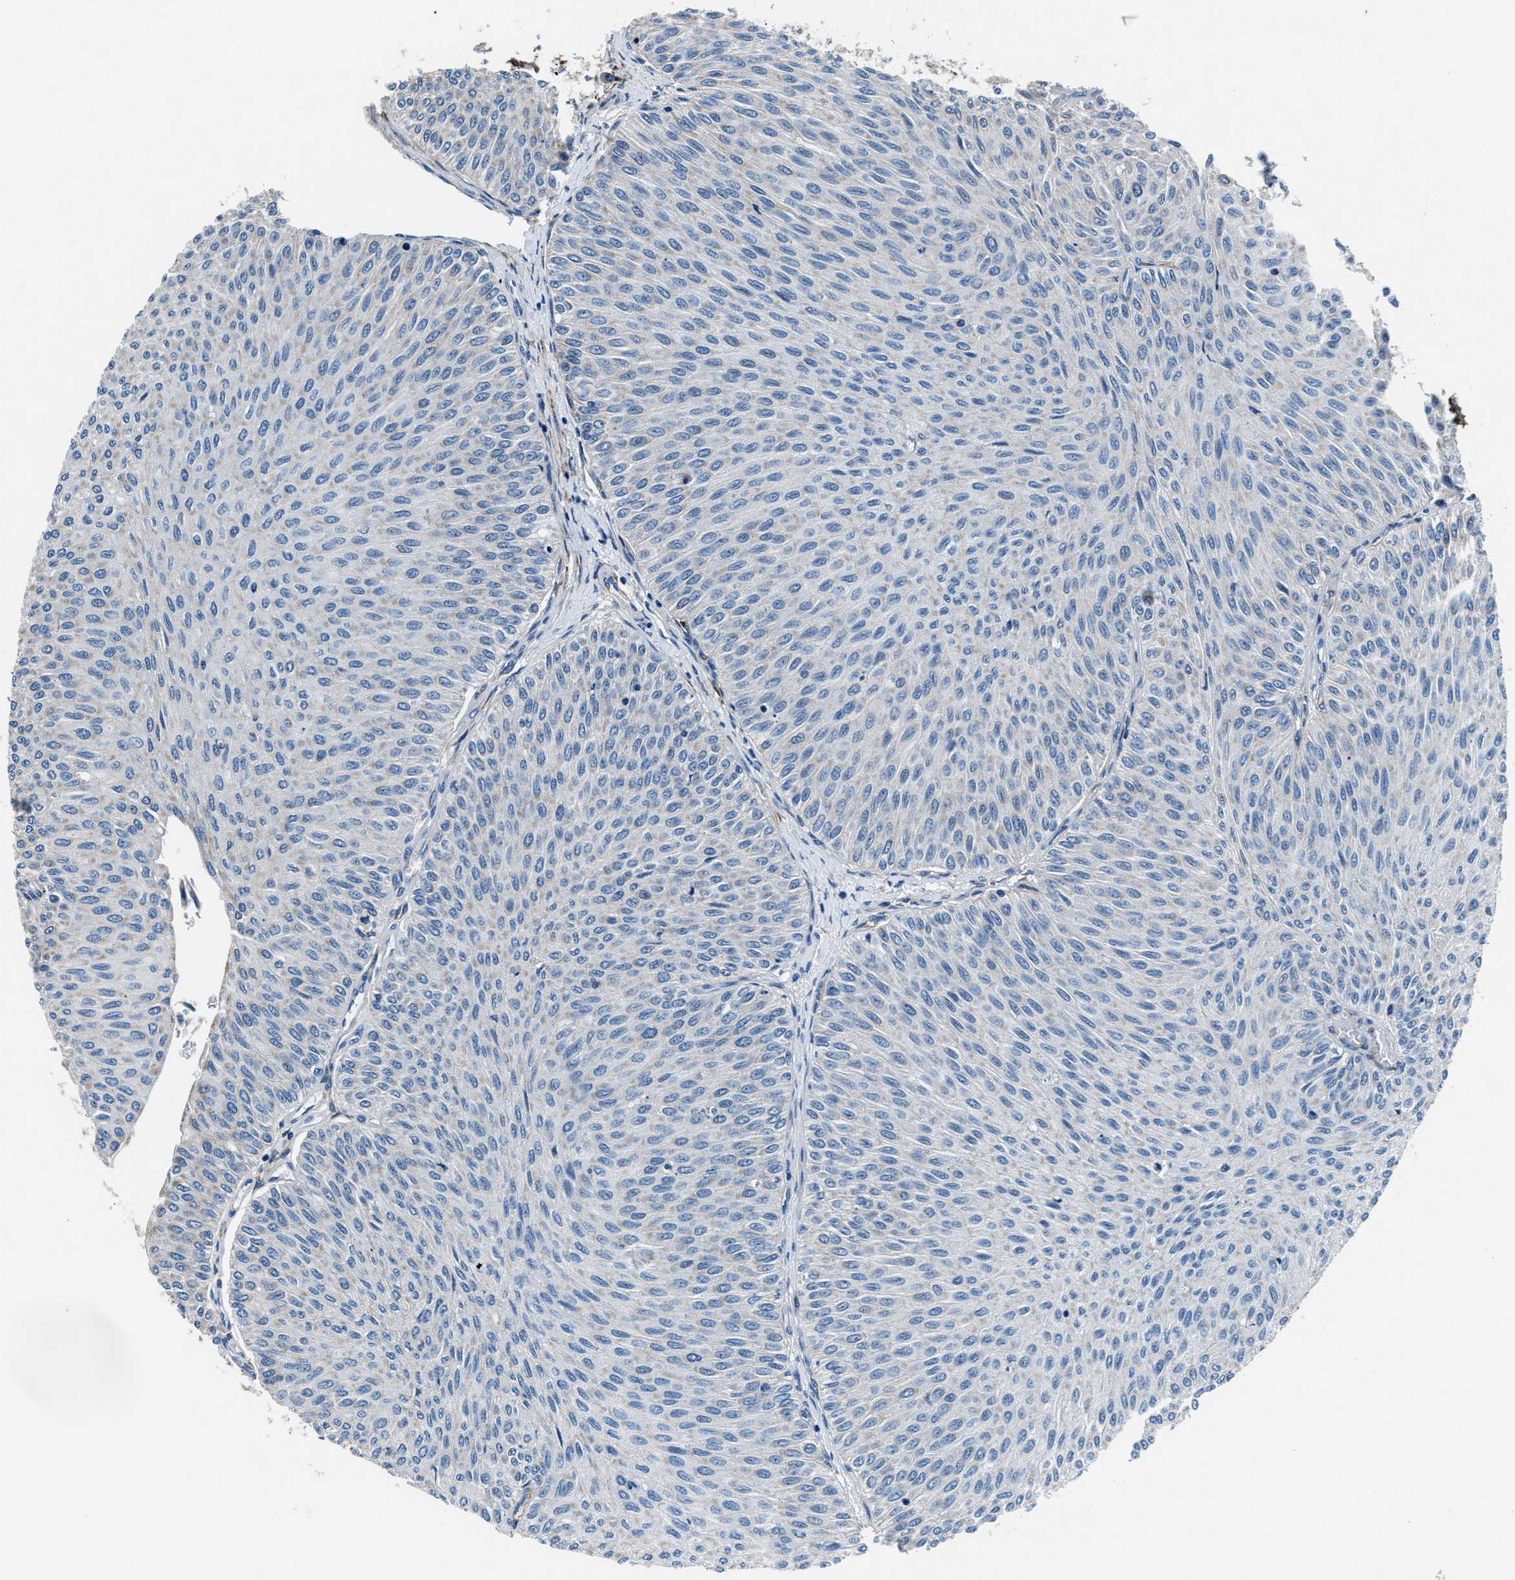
{"staining": {"intensity": "negative", "quantity": "none", "location": "none"}, "tissue": "urothelial cancer", "cell_type": "Tumor cells", "image_type": "cancer", "snomed": [{"axis": "morphology", "description": "Urothelial carcinoma, Low grade"}, {"axis": "topography", "description": "Urinary bladder"}], "caption": "Human low-grade urothelial carcinoma stained for a protein using immunohistochemistry demonstrates no staining in tumor cells.", "gene": "PRTFDC1", "patient": {"sex": "male", "age": 78}}